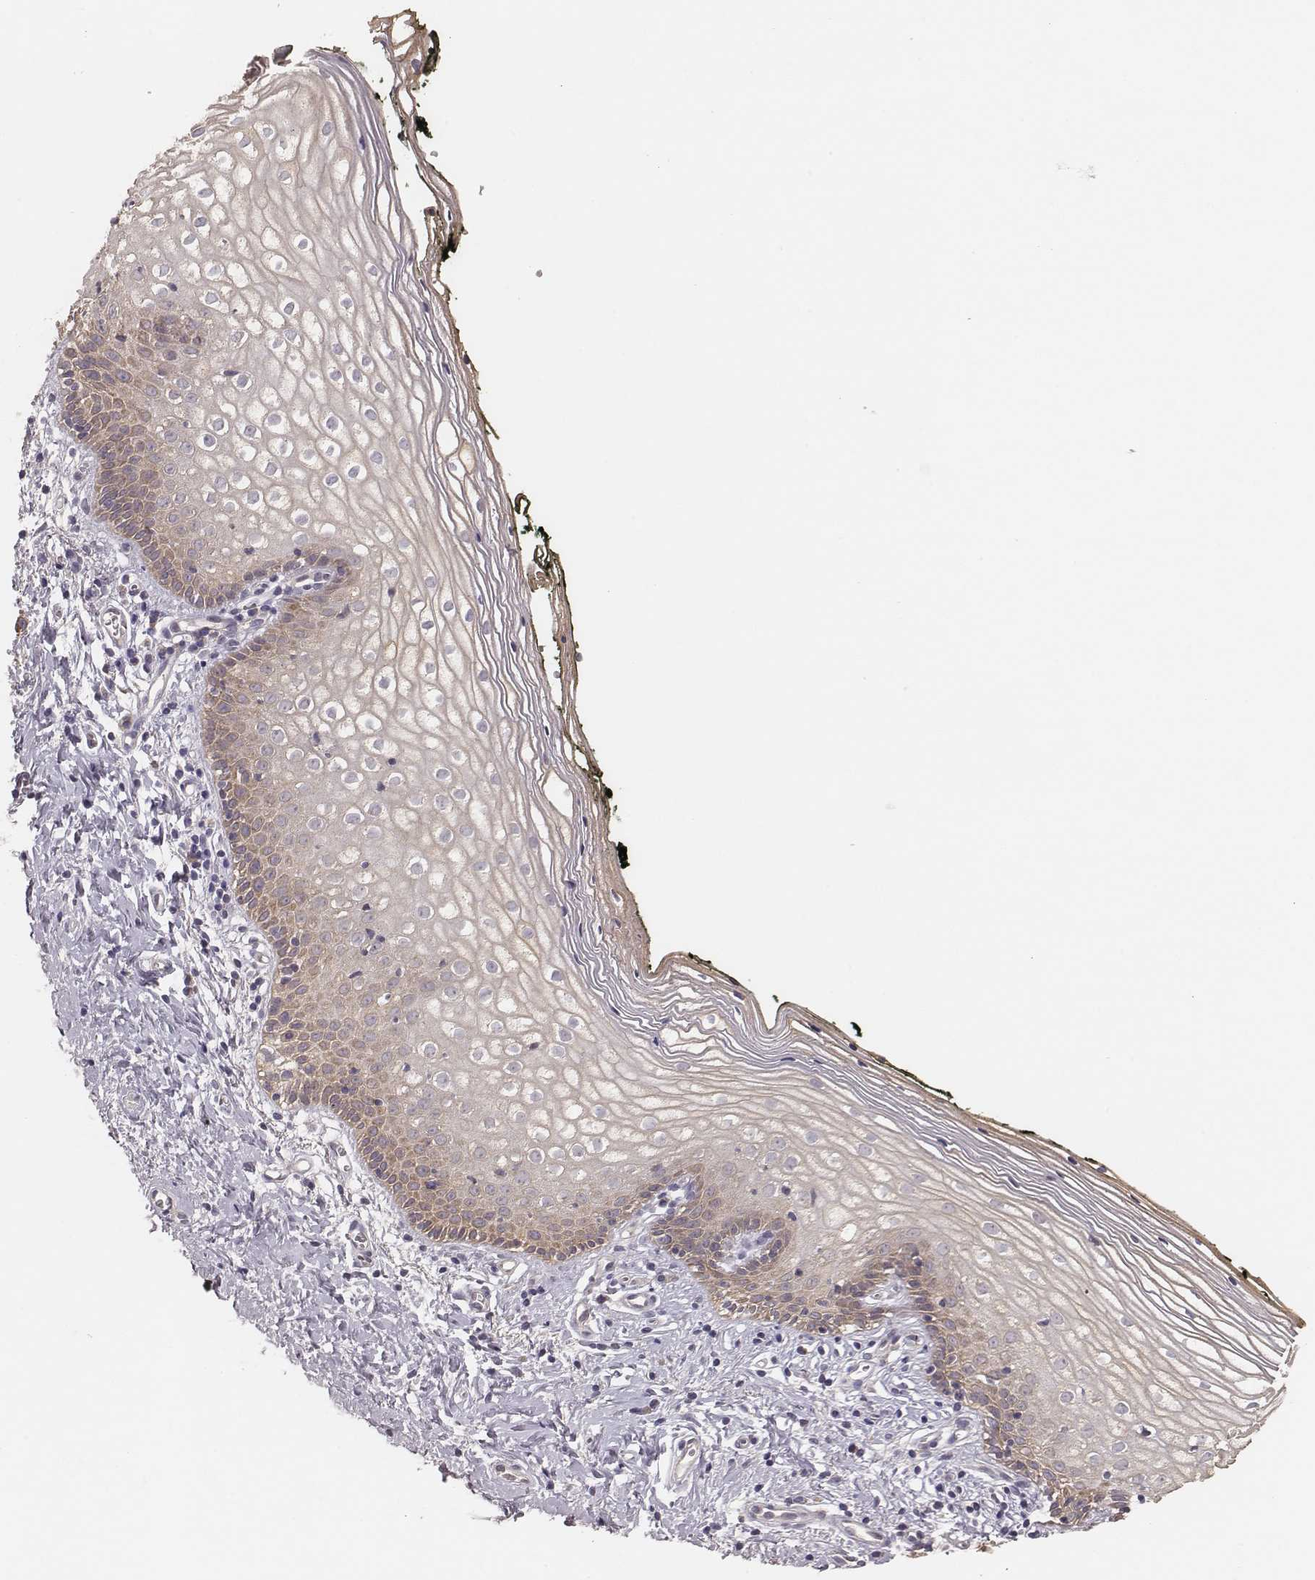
{"staining": {"intensity": "weak", "quantity": "25%-75%", "location": "cytoplasmic/membranous"}, "tissue": "vagina", "cell_type": "Squamous epithelial cells", "image_type": "normal", "snomed": [{"axis": "morphology", "description": "Normal tissue, NOS"}, {"axis": "topography", "description": "Vagina"}], "caption": "Immunohistochemistry (DAB (3,3'-diaminobenzidine)) staining of unremarkable vagina exhibits weak cytoplasmic/membranous protein positivity in approximately 25%-75% of squamous epithelial cells. (Brightfield microscopy of DAB IHC at high magnification).", "gene": "HAVCR1", "patient": {"sex": "female", "age": 47}}